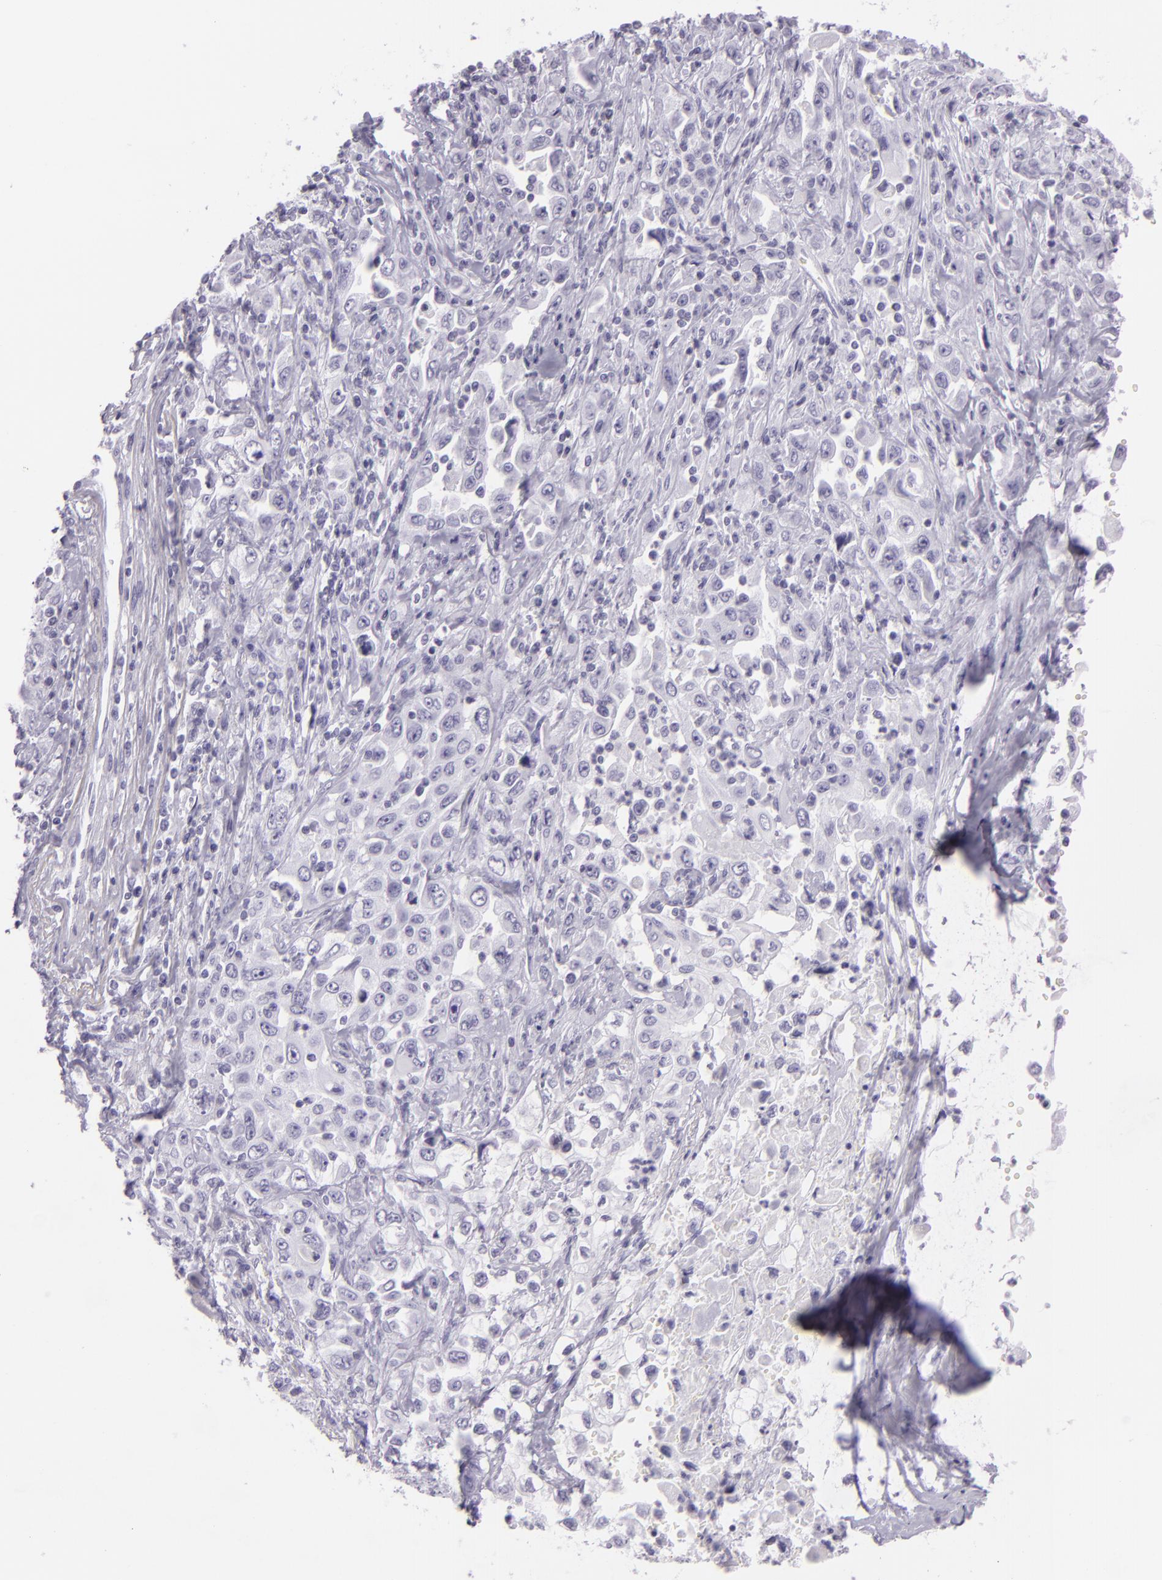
{"staining": {"intensity": "negative", "quantity": "none", "location": "none"}, "tissue": "pancreatic cancer", "cell_type": "Tumor cells", "image_type": "cancer", "snomed": [{"axis": "morphology", "description": "Adenocarcinoma, NOS"}, {"axis": "topography", "description": "Pancreas"}], "caption": "The photomicrograph demonstrates no significant staining in tumor cells of pancreatic adenocarcinoma.", "gene": "MUC6", "patient": {"sex": "male", "age": 70}}